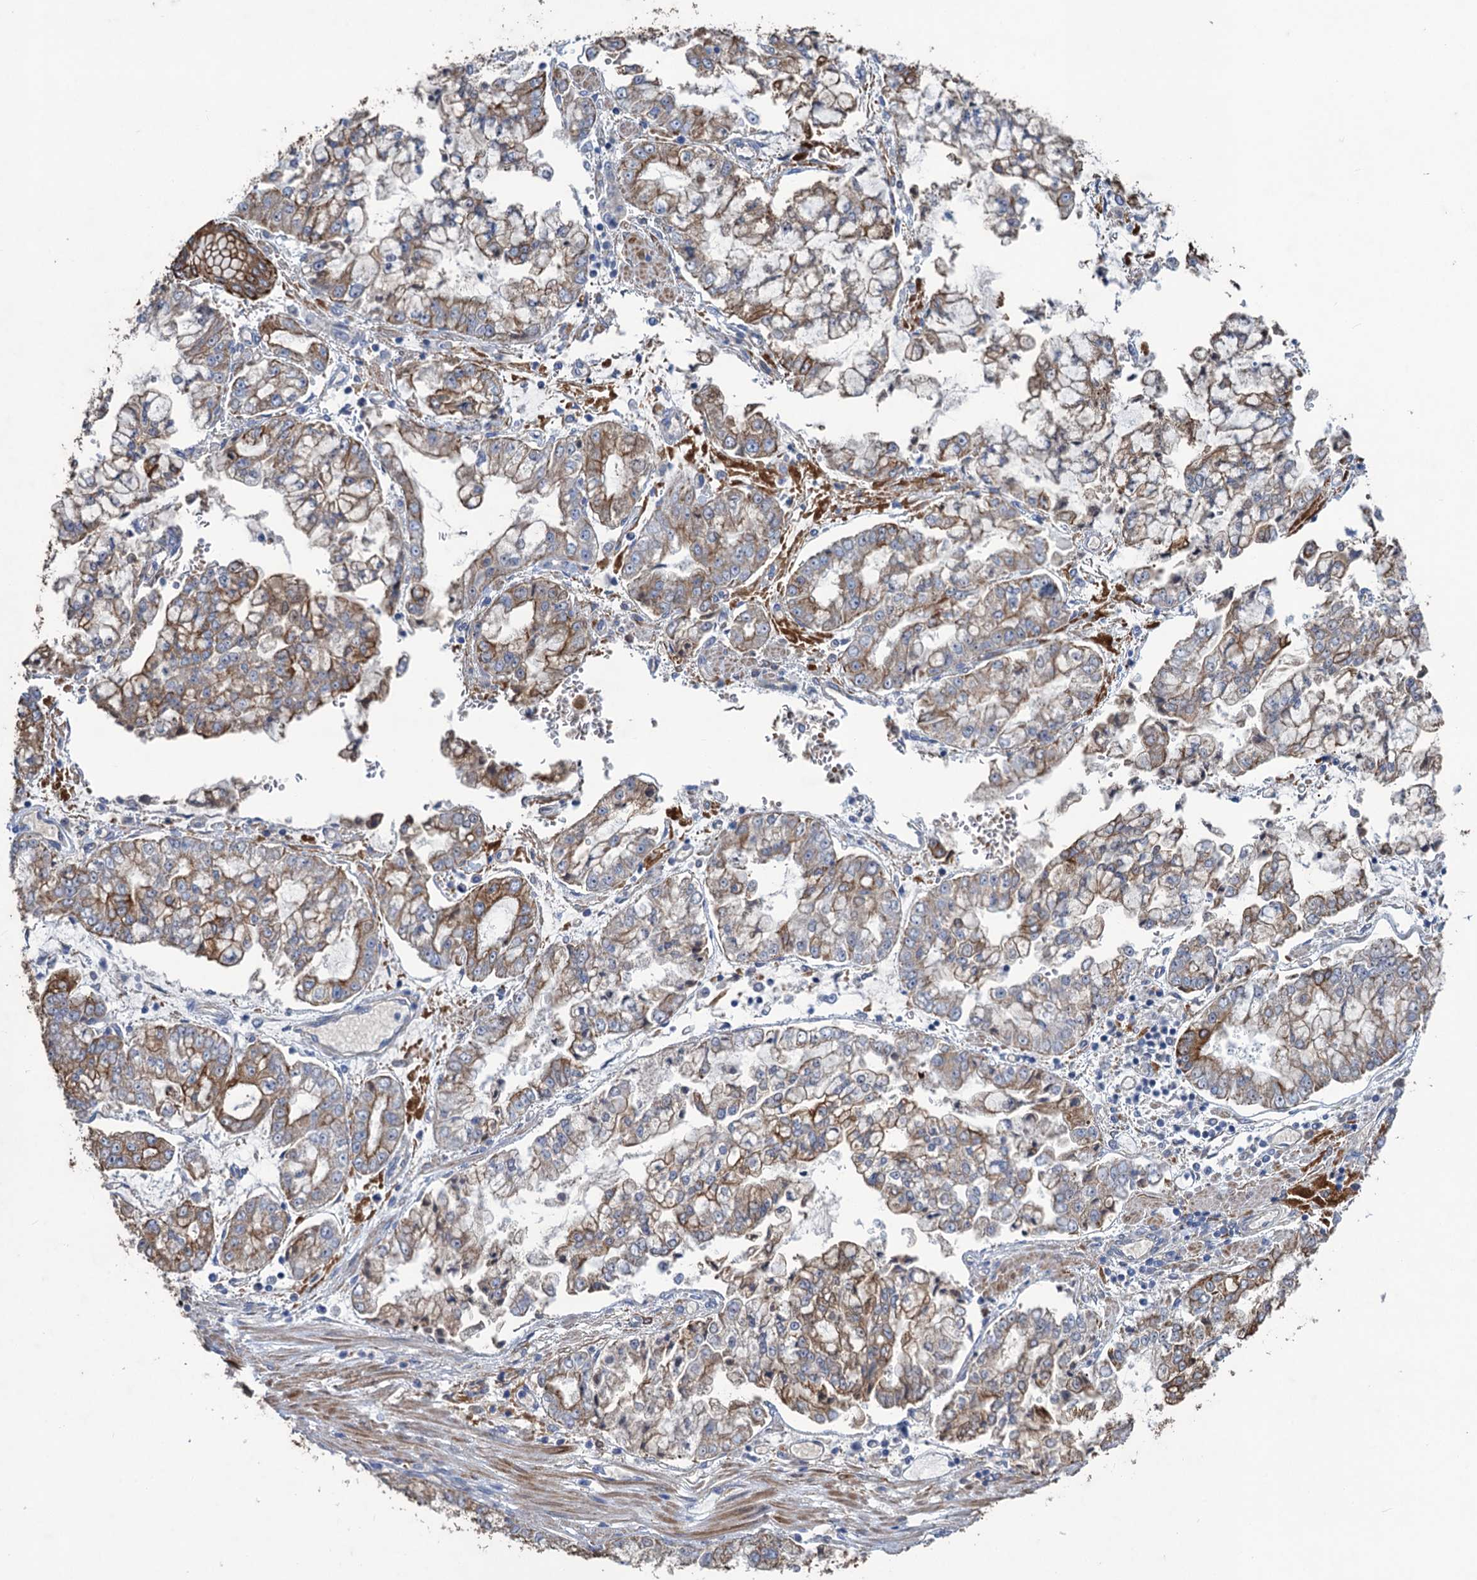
{"staining": {"intensity": "moderate", "quantity": ">75%", "location": "cytoplasmic/membranous"}, "tissue": "stomach cancer", "cell_type": "Tumor cells", "image_type": "cancer", "snomed": [{"axis": "morphology", "description": "Adenocarcinoma, NOS"}, {"axis": "topography", "description": "Stomach"}], "caption": "Approximately >75% of tumor cells in human stomach adenocarcinoma display moderate cytoplasmic/membranous protein staining as visualized by brown immunohistochemical staining.", "gene": "SMCO3", "patient": {"sex": "male", "age": 76}}